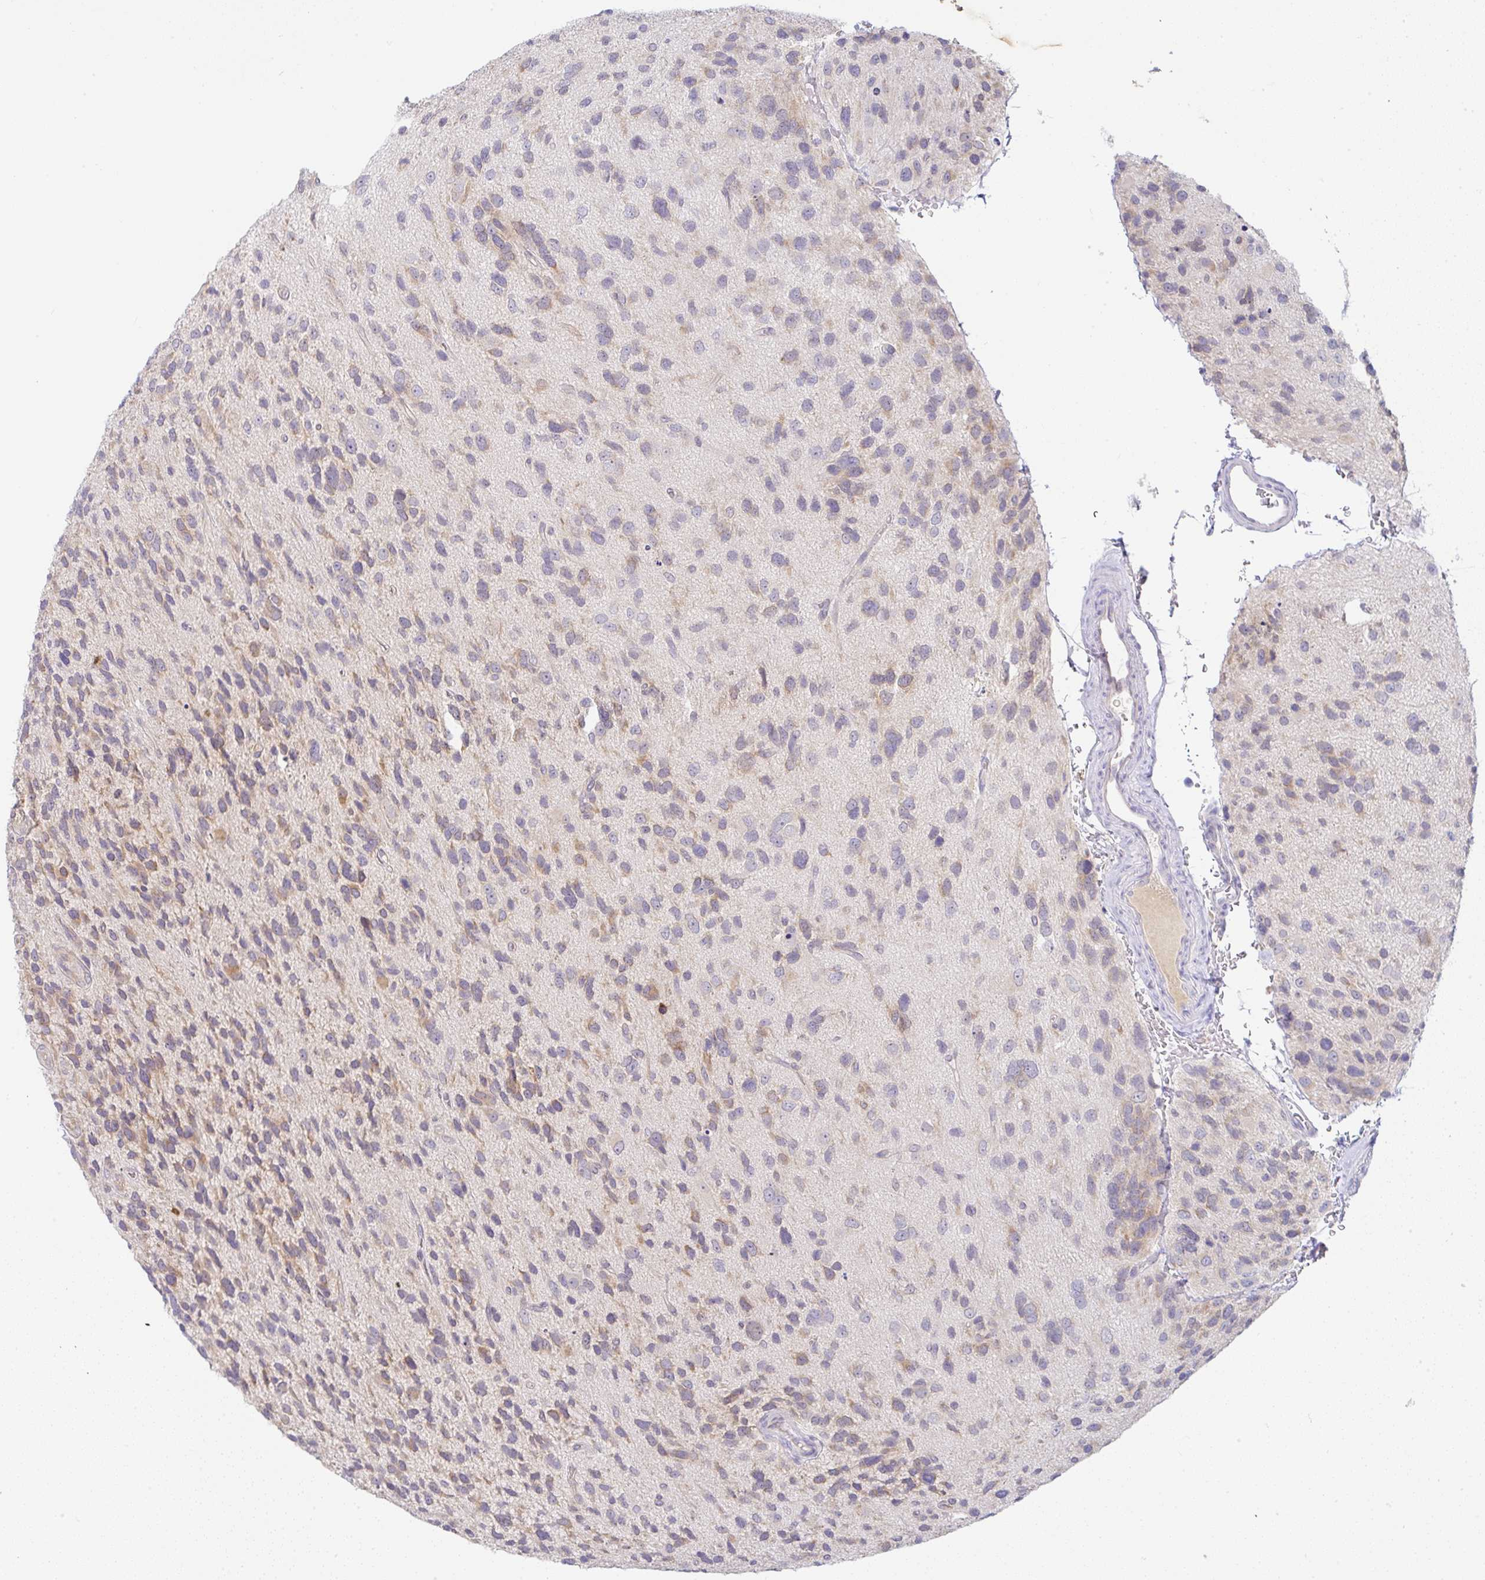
{"staining": {"intensity": "moderate", "quantity": "<25%", "location": "cytoplasmic/membranous"}, "tissue": "glioma", "cell_type": "Tumor cells", "image_type": "cancer", "snomed": [{"axis": "morphology", "description": "Glioma, malignant, High grade"}, {"axis": "topography", "description": "Brain"}], "caption": "IHC photomicrograph of human glioma stained for a protein (brown), which demonstrates low levels of moderate cytoplasmic/membranous staining in about <25% of tumor cells.", "gene": "DERL2", "patient": {"sex": "female", "age": 58}}